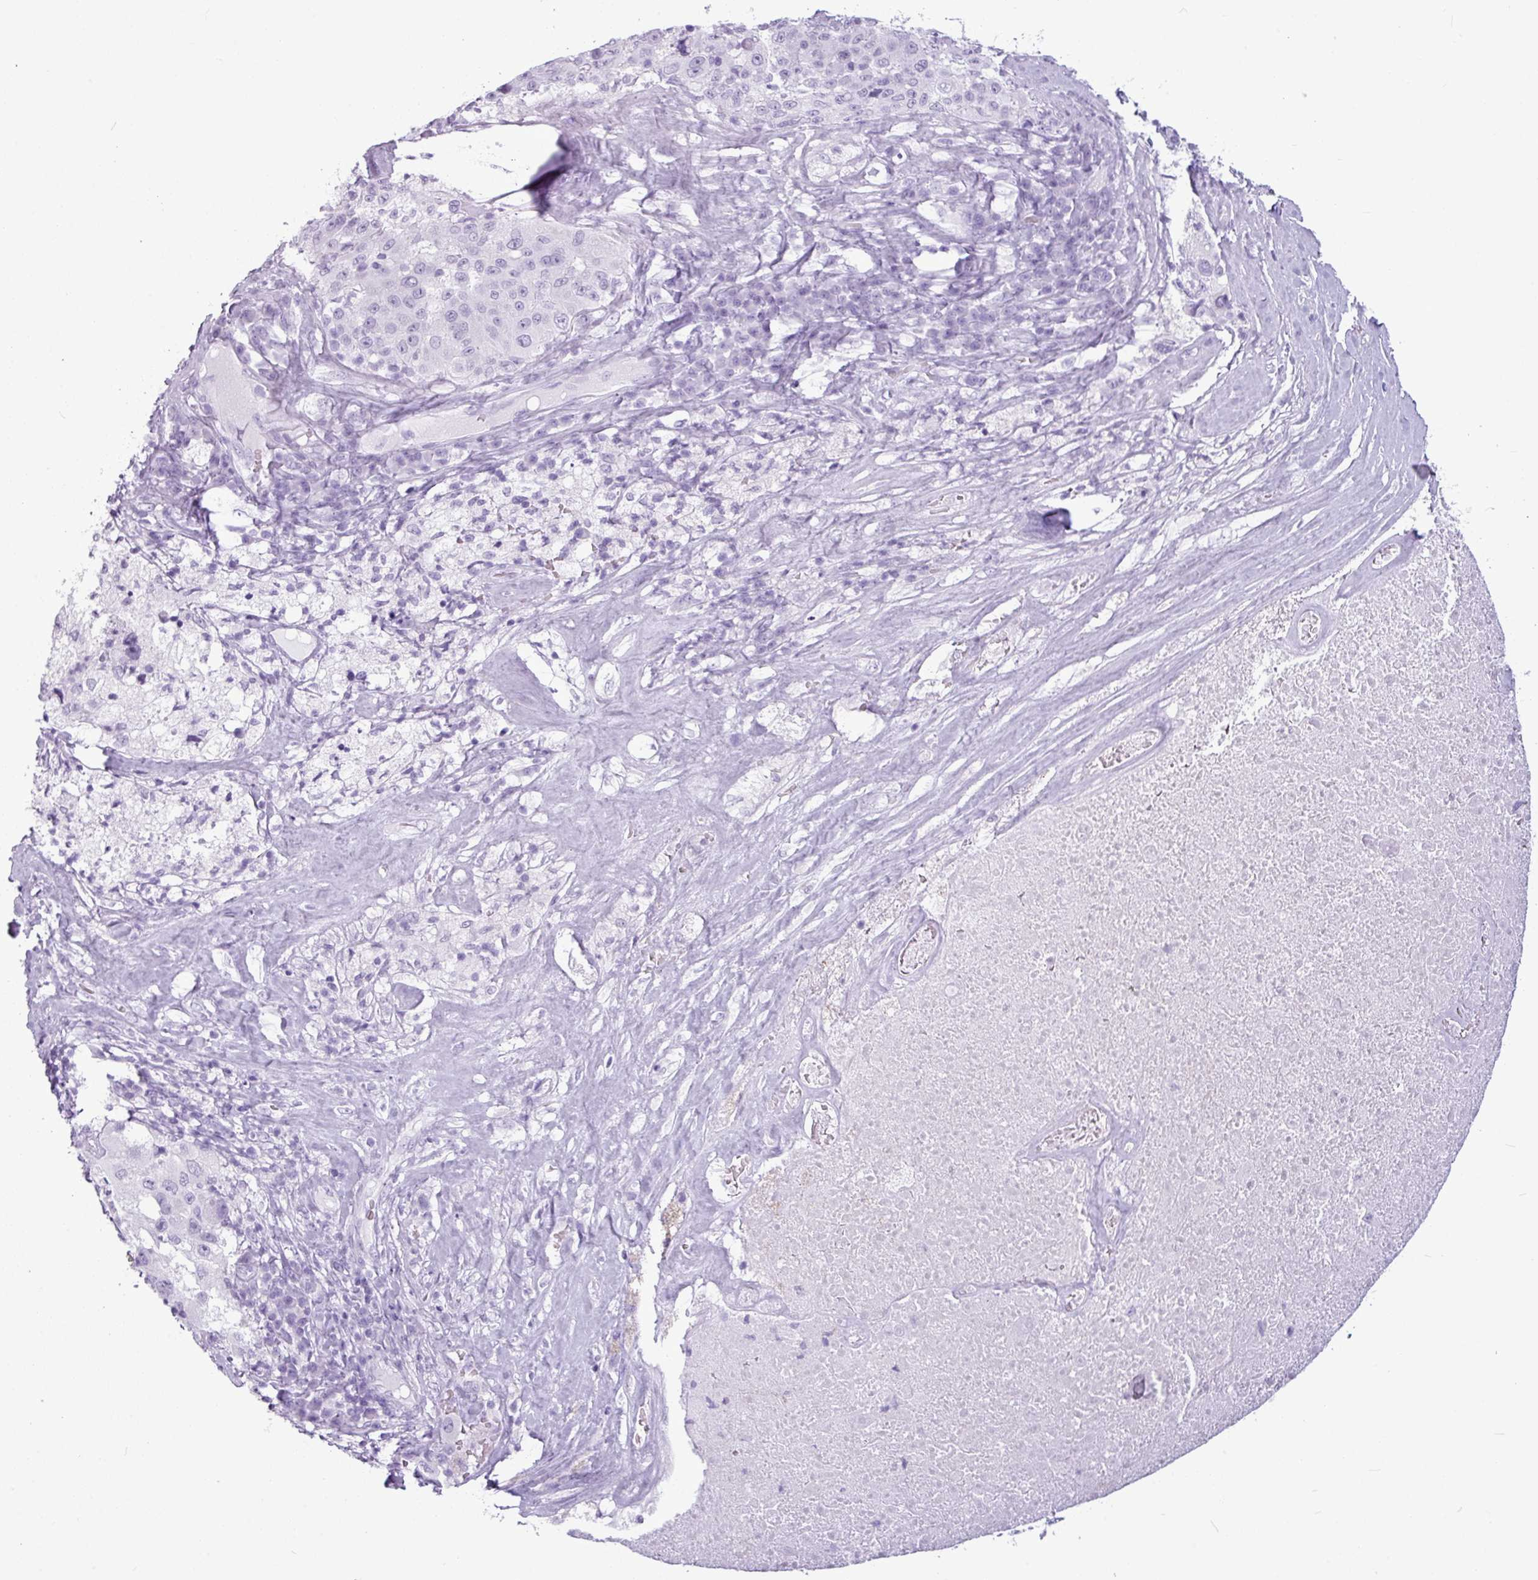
{"staining": {"intensity": "negative", "quantity": "none", "location": "none"}, "tissue": "melanoma", "cell_type": "Tumor cells", "image_type": "cancer", "snomed": [{"axis": "morphology", "description": "Malignant melanoma, Metastatic site"}, {"axis": "topography", "description": "Lymph node"}], "caption": "There is no significant expression in tumor cells of malignant melanoma (metastatic site).", "gene": "AMY1B", "patient": {"sex": "male", "age": 62}}